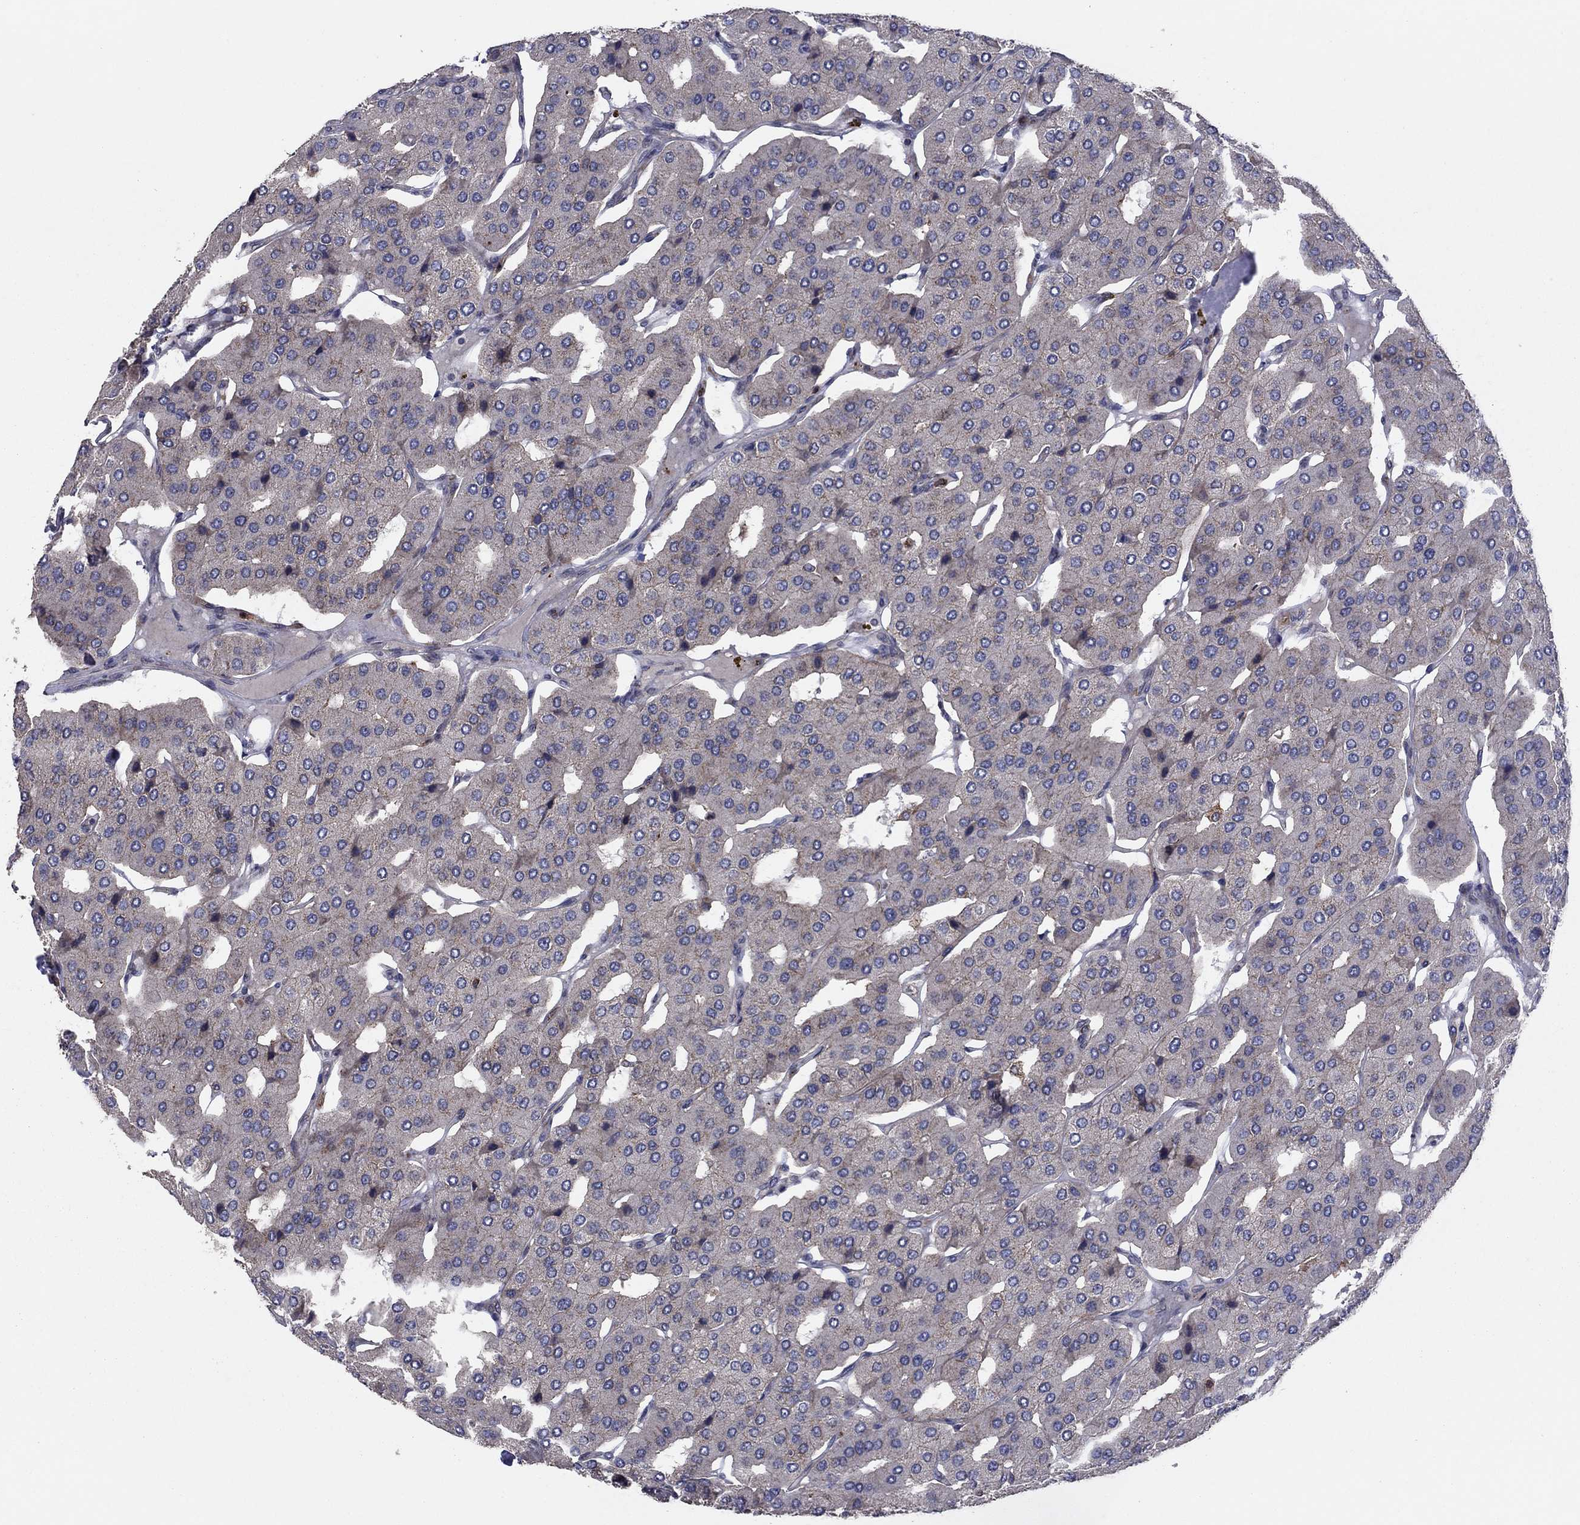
{"staining": {"intensity": "negative", "quantity": "none", "location": "none"}, "tissue": "parathyroid gland", "cell_type": "Glandular cells", "image_type": "normal", "snomed": [{"axis": "morphology", "description": "Normal tissue, NOS"}, {"axis": "morphology", "description": "Adenoma, NOS"}, {"axis": "topography", "description": "Parathyroid gland"}], "caption": "DAB (3,3'-diaminobenzidine) immunohistochemical staining of benign human parathyroid gland displays no significant staining in glandular cells.", "gene": "MEA1", "patient": {"sex": "female", "age": 86}}